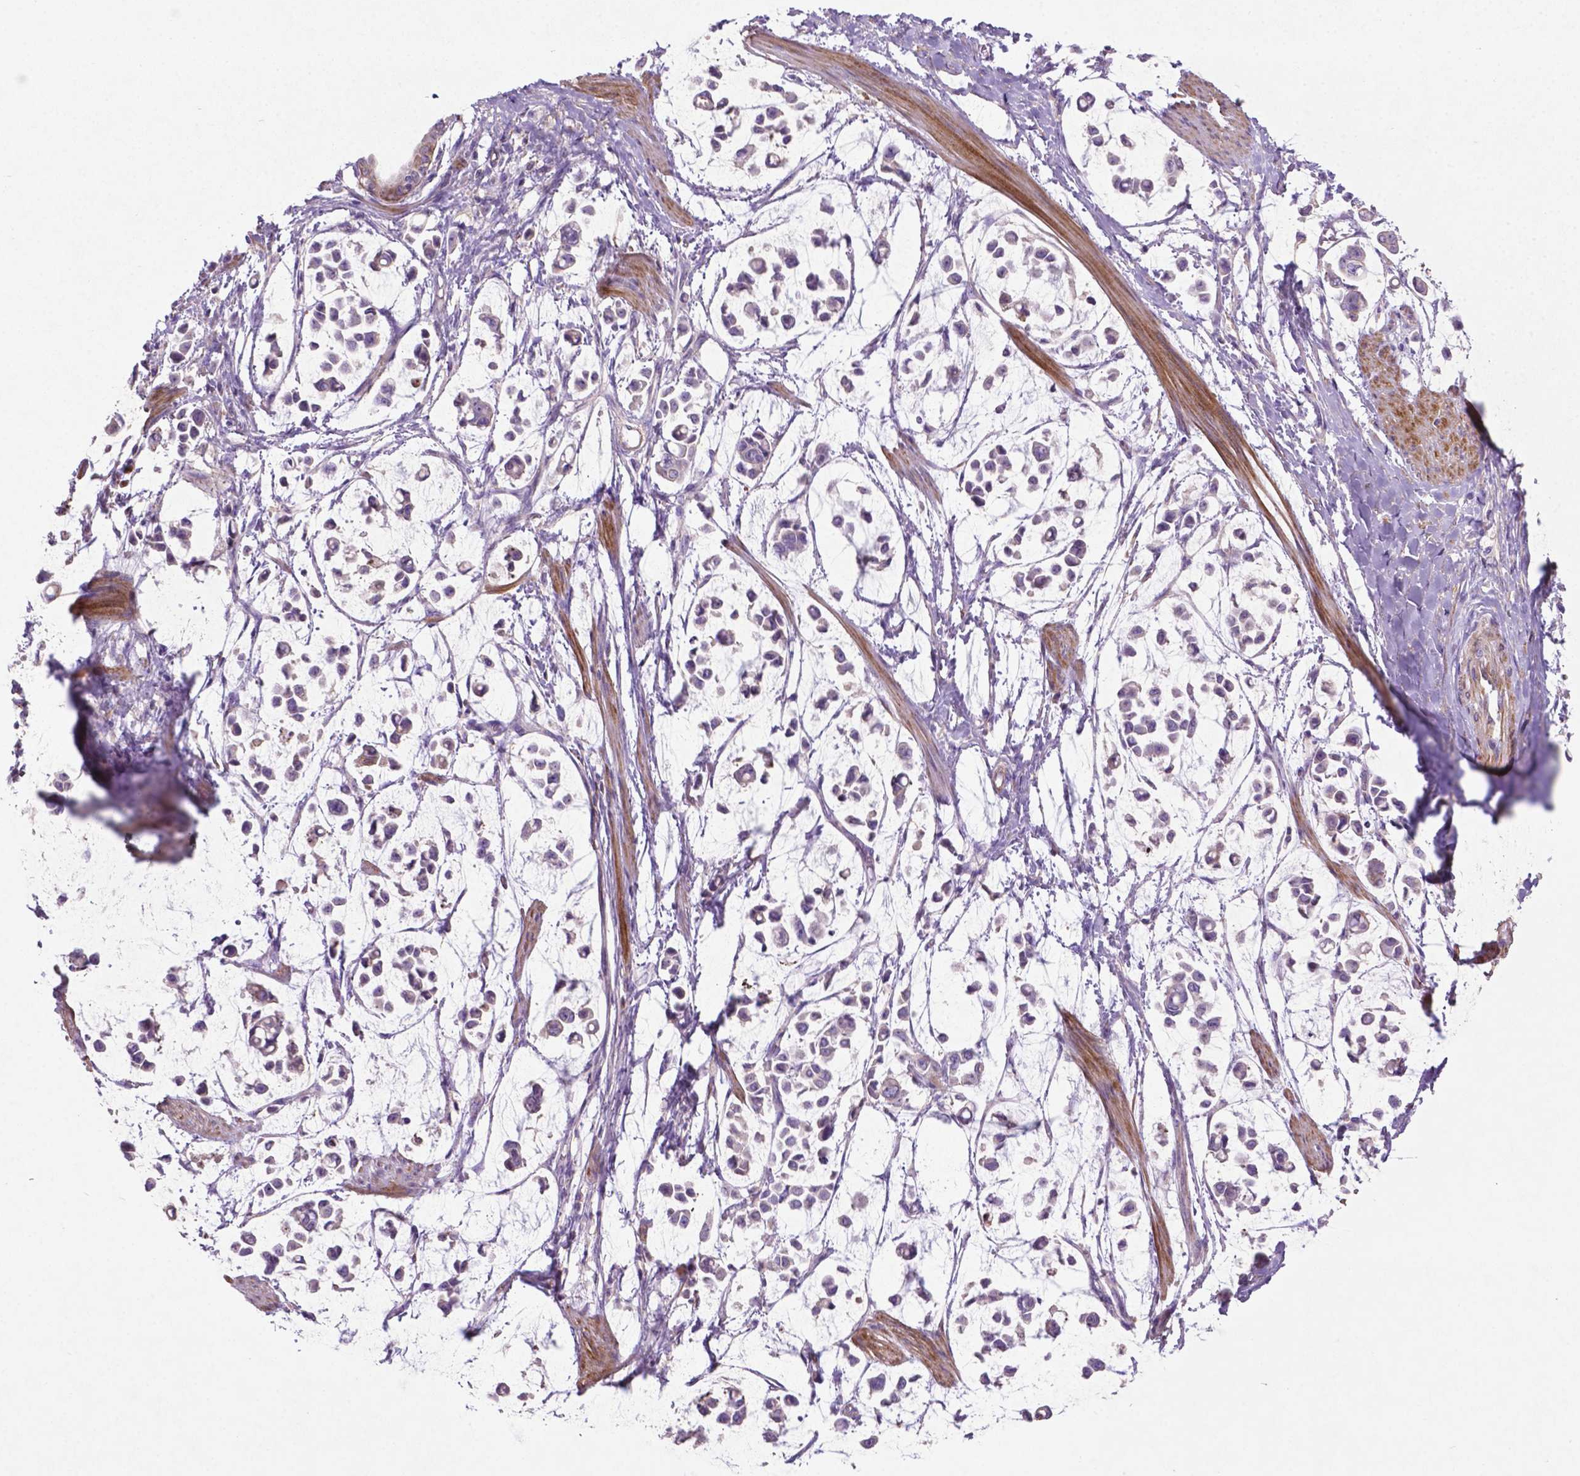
{"staining": {"intensity": "negative", "quantity": "none", "location": "none"}, "tissue": "stomach cancer", "cell_type": "Tumor cells", "image_type": "cancer", "snomed": [{"axis": "morphology", "description": "Adenocarcinoma, NOS"}, {"axis": "topography", "description": "Stomach"}], "caption": "Tumor cells are negative for protein expression in human stomach cancer (adenocarcinoma).", "gene": "BMP4", "patient": {"sex": "male", "age": 82}}